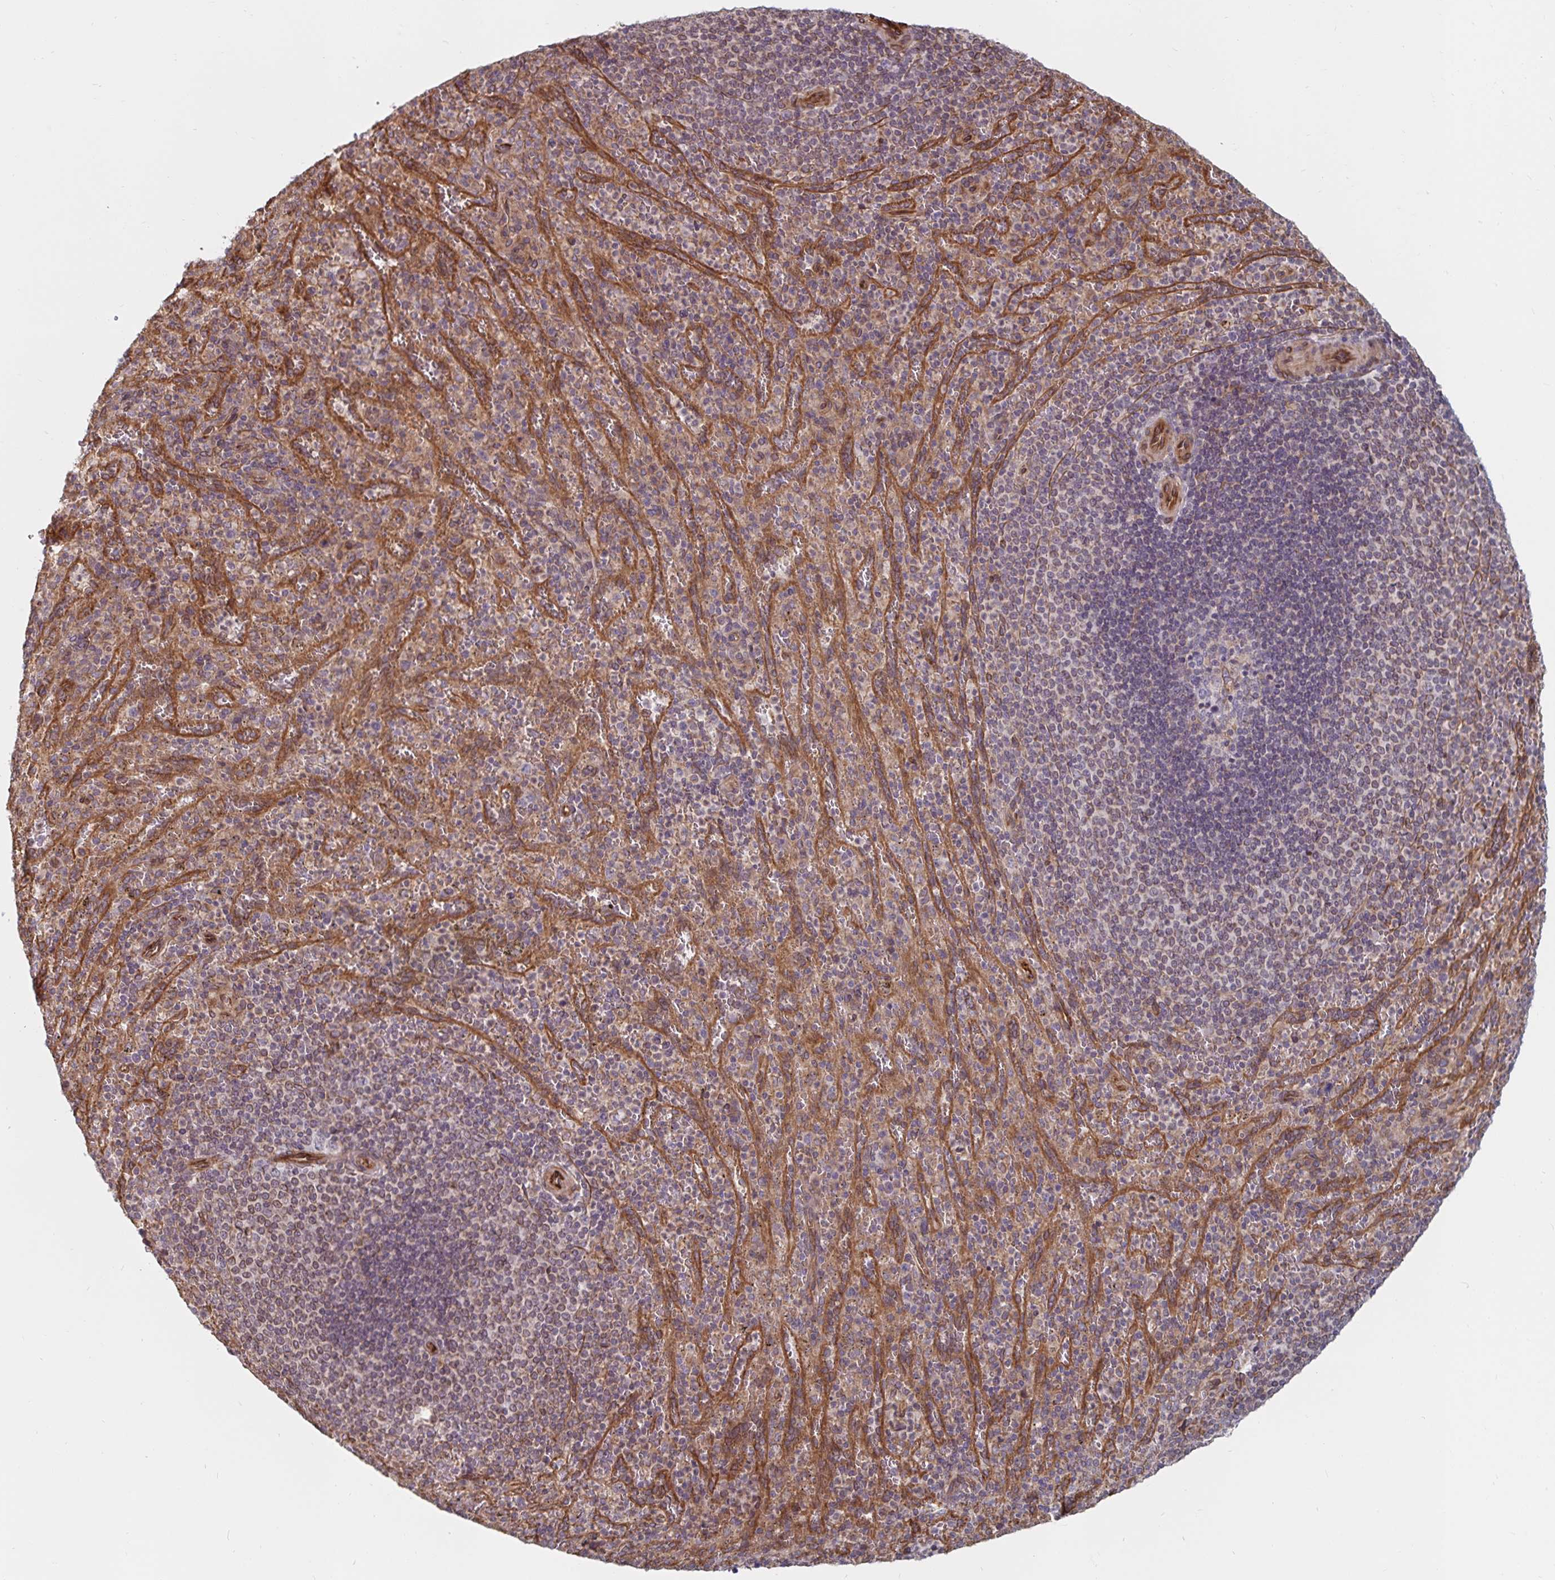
{"staining": {"intensity": "weak", "quantity": "25%-75%", "location": "cytoplasmic/membranous"}, "tissue": "spleen", "cell_type": "Cells in red pulp", "image_type": "normal", "snomed": [{"axis": "morphology", "description": "Normal tissue, NOS"}, {"axis": "topography", "description": "Spleen"}], "caption": "High-magnification brightfield microscopy of normal spleen stained with DAB (brown) and counterstained with hematoxylin (blue). cells in red pulp exhibit weak cytoplasmic/membranous expression is appreciated in approximately25%-75% of cells.", "gene": "BCAP29", "patient": {"sex": "male", "age": 57}}